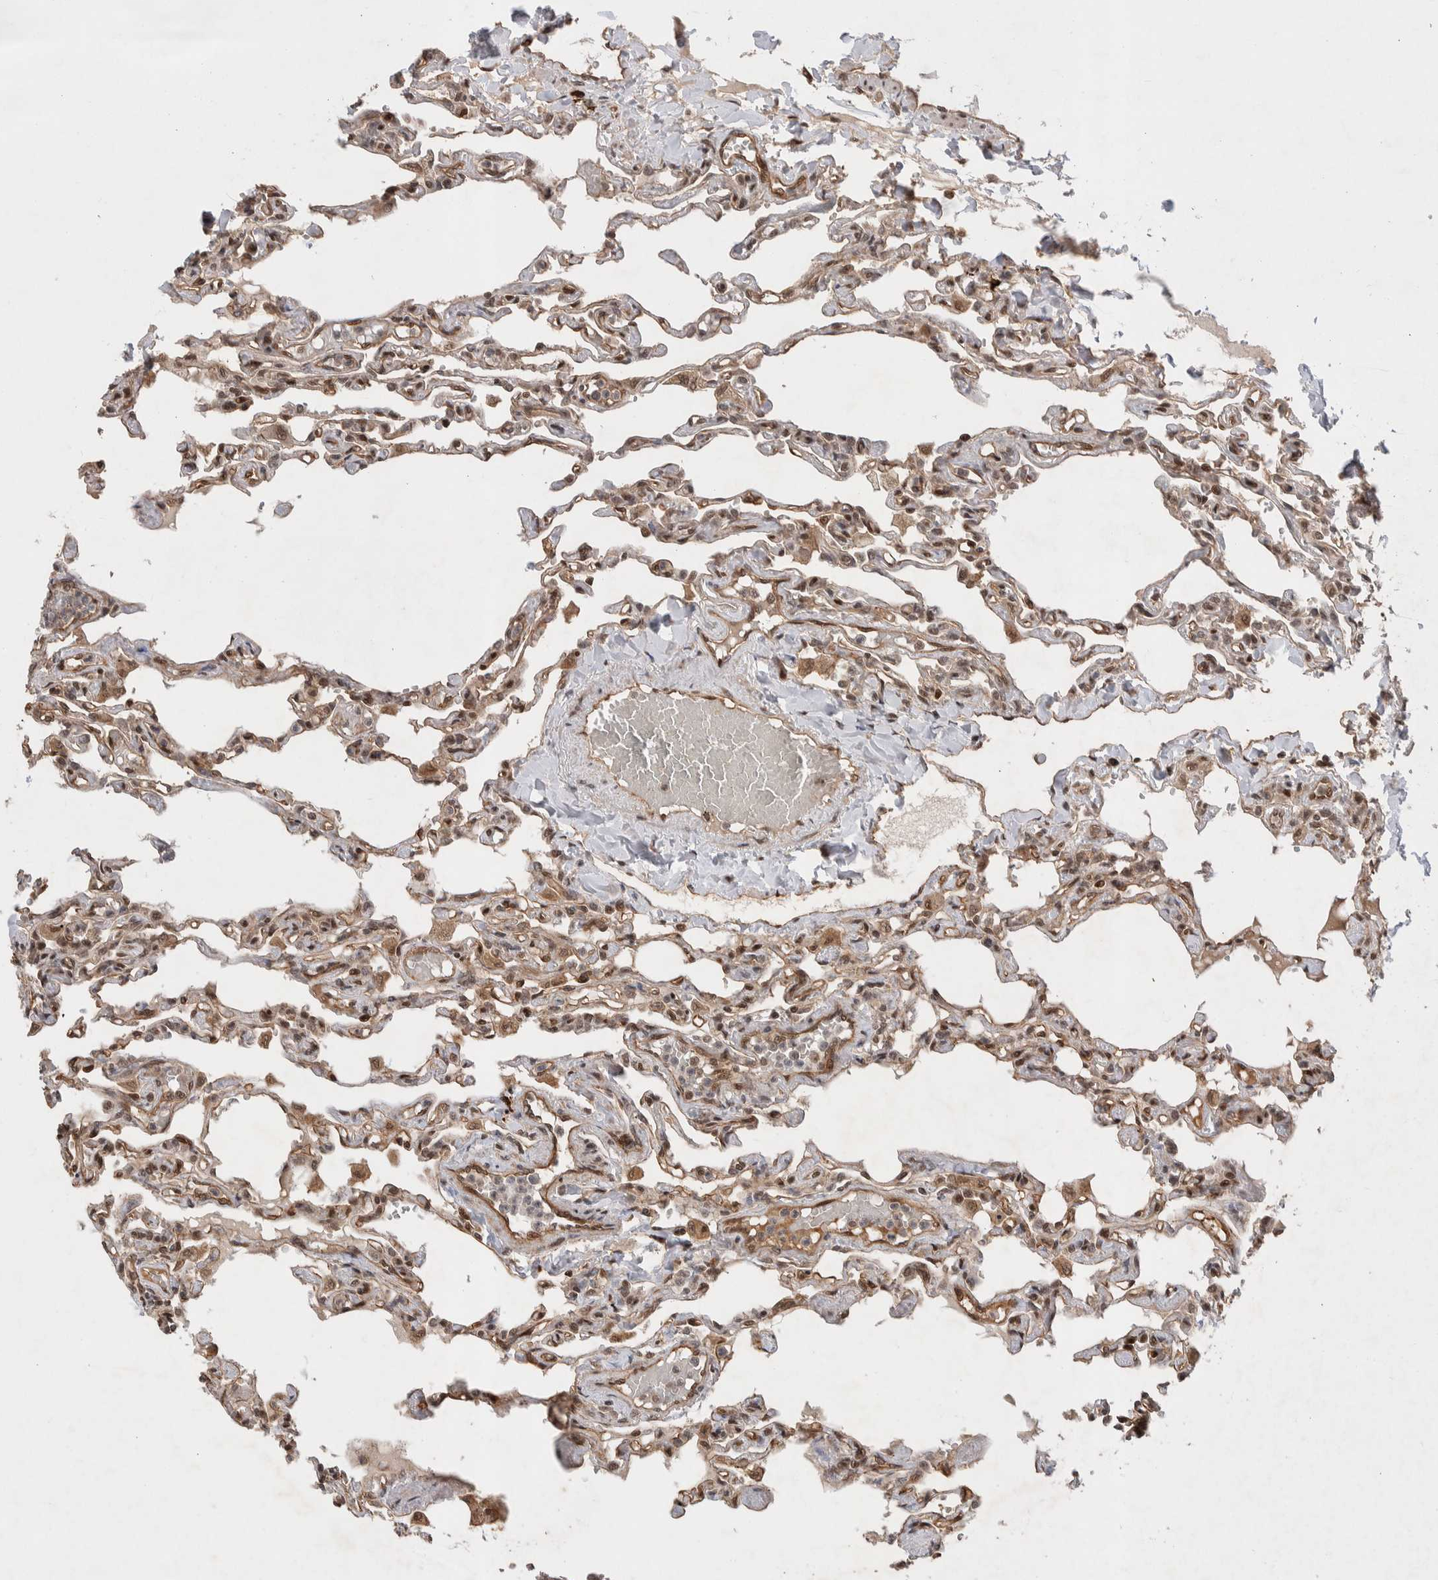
{"staining": {"intensity": "moderate", "quantity": ">75%", "location": "cytoplasmic/membranous,nuclear"}, "tissue": "lung", "cell_type": "Alveolar cells", "image_type": "normal", "snomed": [{"axis": "morphology", "description": "Normal tissue, NOS"}, {"axis": "topography", "description": "Lung"}], "caption": "IHC (DAB) staining of normal lung shows moderate cytoplasmic/membranous,nuclear protein positivity in about >75% of alveolar cells. The staining is performed using DAB brown chromogen to label protein expression. The nuclei are counter-stained blue using hematoxylin.", "gene": "TOR1B", "patient": {"sex": "male", "age": 21}}